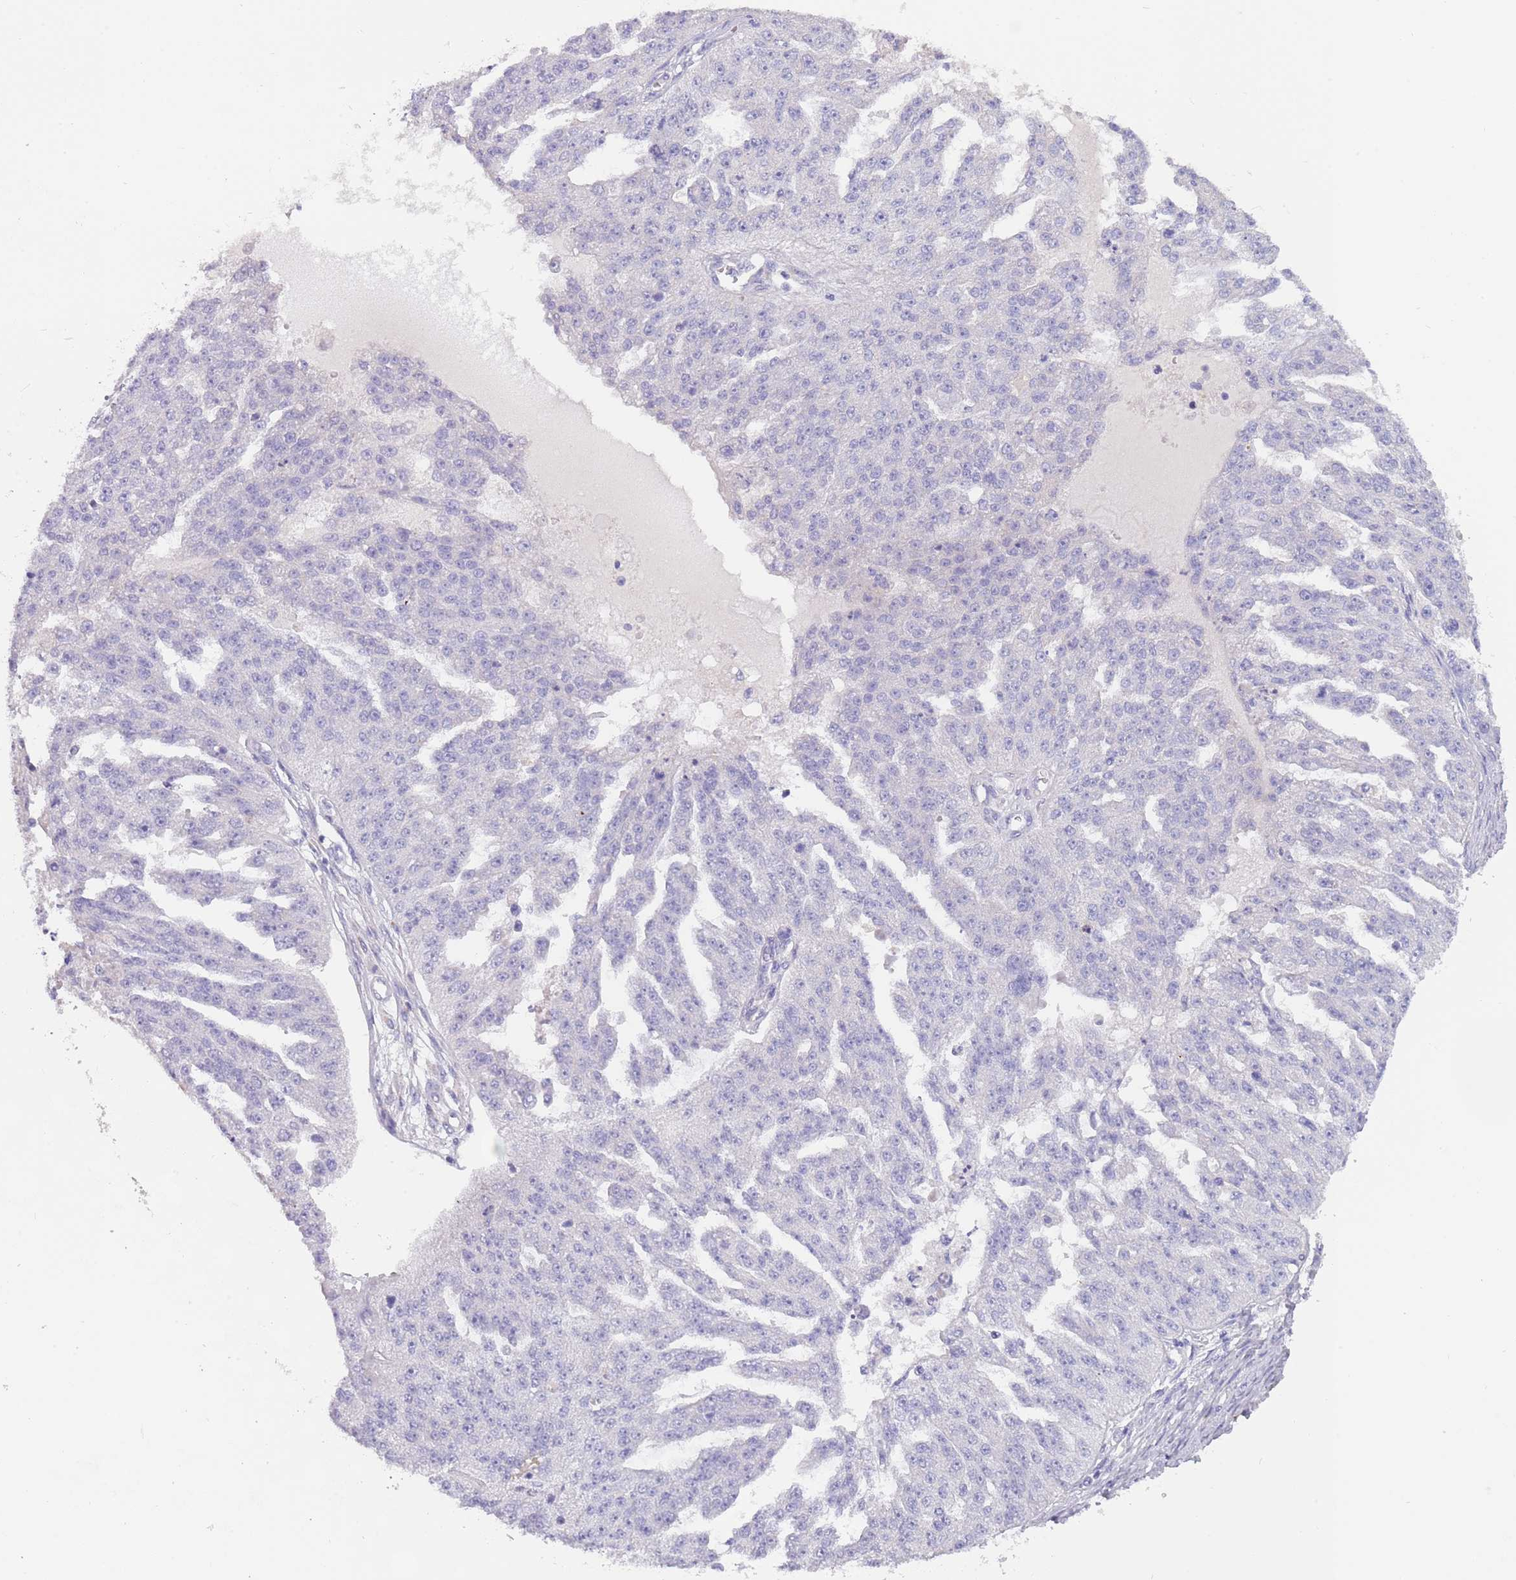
{"staining": {"intensity": "negative", "quantity": "none", "location": "none"}, "tissue": "ovarian cancer", "cell_type": "Tumor cells", "image_type": "cancer", "snomed": [{"axis": "morphology", "description": "Cystadenocarcinoma, serous, NOS"}, {"axis": "topography", "description": "Ovary"}], "caption": "Protein analysis of ovarian cancer exhibits no significant staining in tumor cells.", "gene": "MAN1C1", "patient": {"sex": "female", "age": 58}}